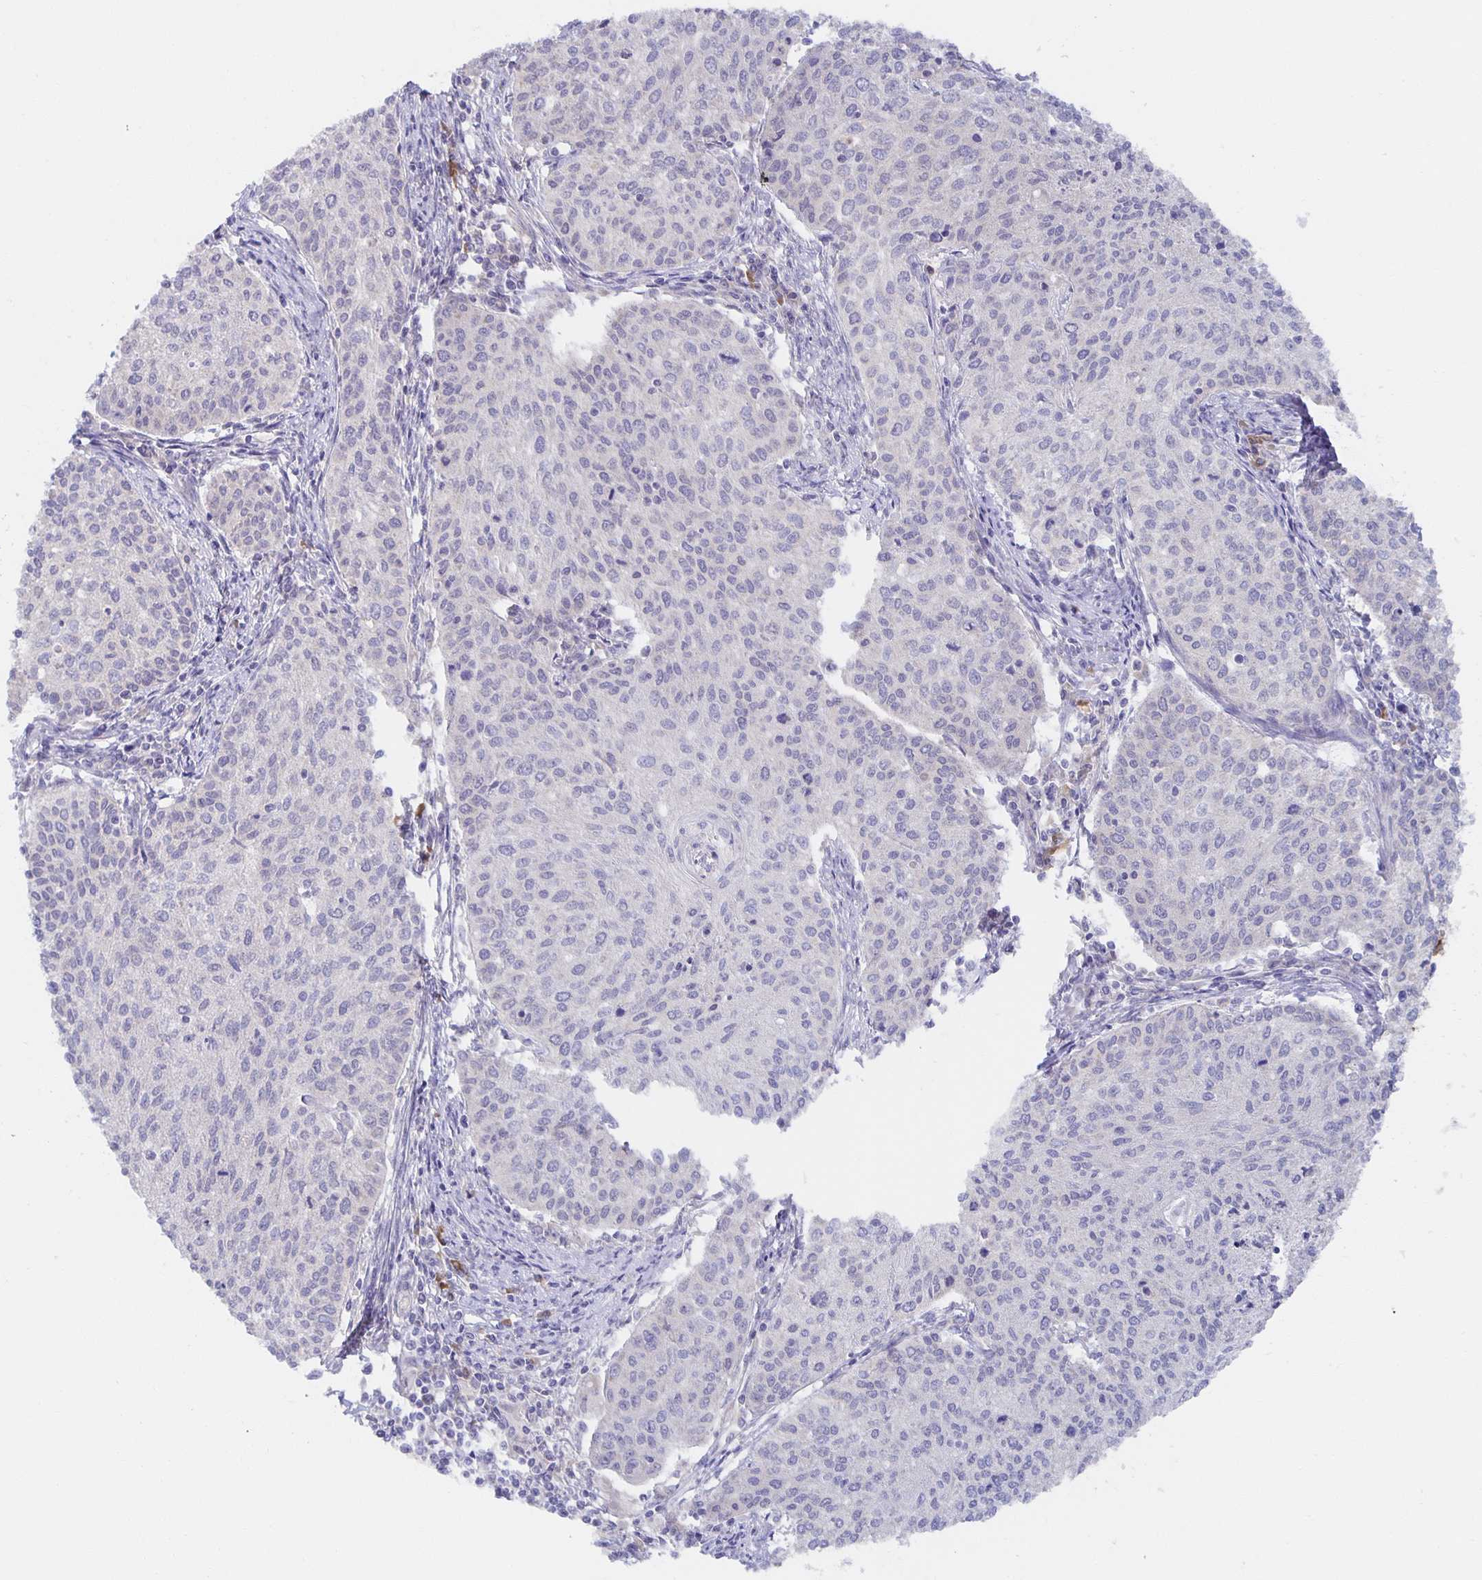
{"staining": {"intensity": "negative", "quantity": "none", "location": "none"}, "tissue": "cervical cancer", "cell_type": "Tumor cells", "image_type": "cancer", "snomed": [{"axis": "morphology", "description": "Squamous cell carcinoma, NOS"}, {"axis": "topography", "description": "Cervix"}], "caption": "High magnification brightfield microscopy of cervical cancer (squamous cell carcinoma) stained with DAB (3,3'-diaminobenzidine) (brown) and counterstained with hematoxylin (blue): tumor cells show no significant positivity.", "gene": "BAD", "patient": {"sex": "female", "age": 38}}